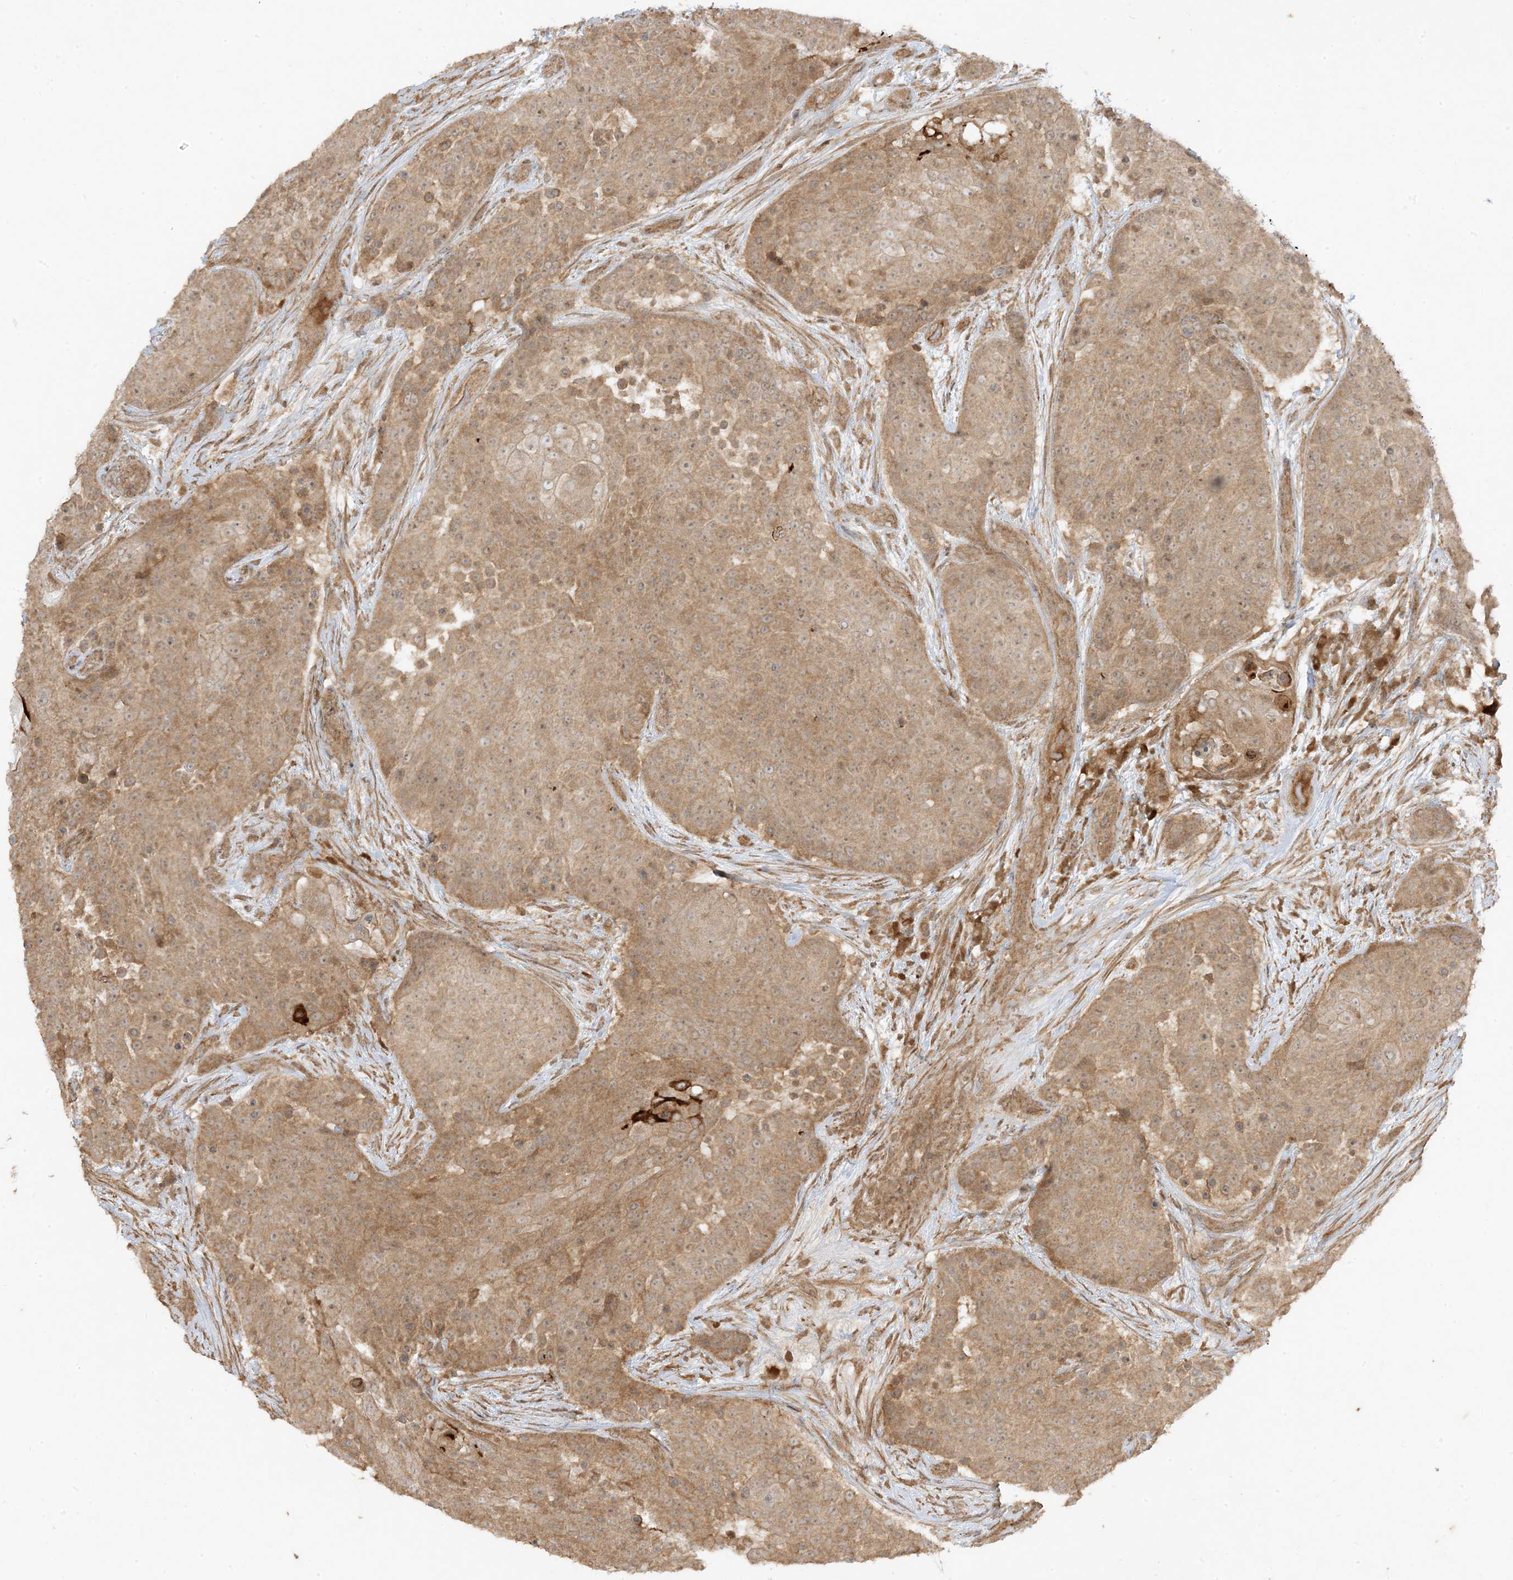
{"staining": {"intensity": "moderate", "quantity": ">75%", "location": "cytoplasmic/membranous"}, "tissue": "urothelial cancer", "cell_type": "Tumor cells", "image_type": "cancer", "snomed": [{"axis": "morphology", "description": "Urothelial carcinoma, High grade"}, {"axis": "topography", "description": "Urinary bladder"}], "caption": "Tumor cells show moderate cytoplasmic/membranous expression in approximately >75% of cells in urothelial carcinoma (high-grade).", "gene": "XRN1", "patient": {"sex": "female", "age": 63}}